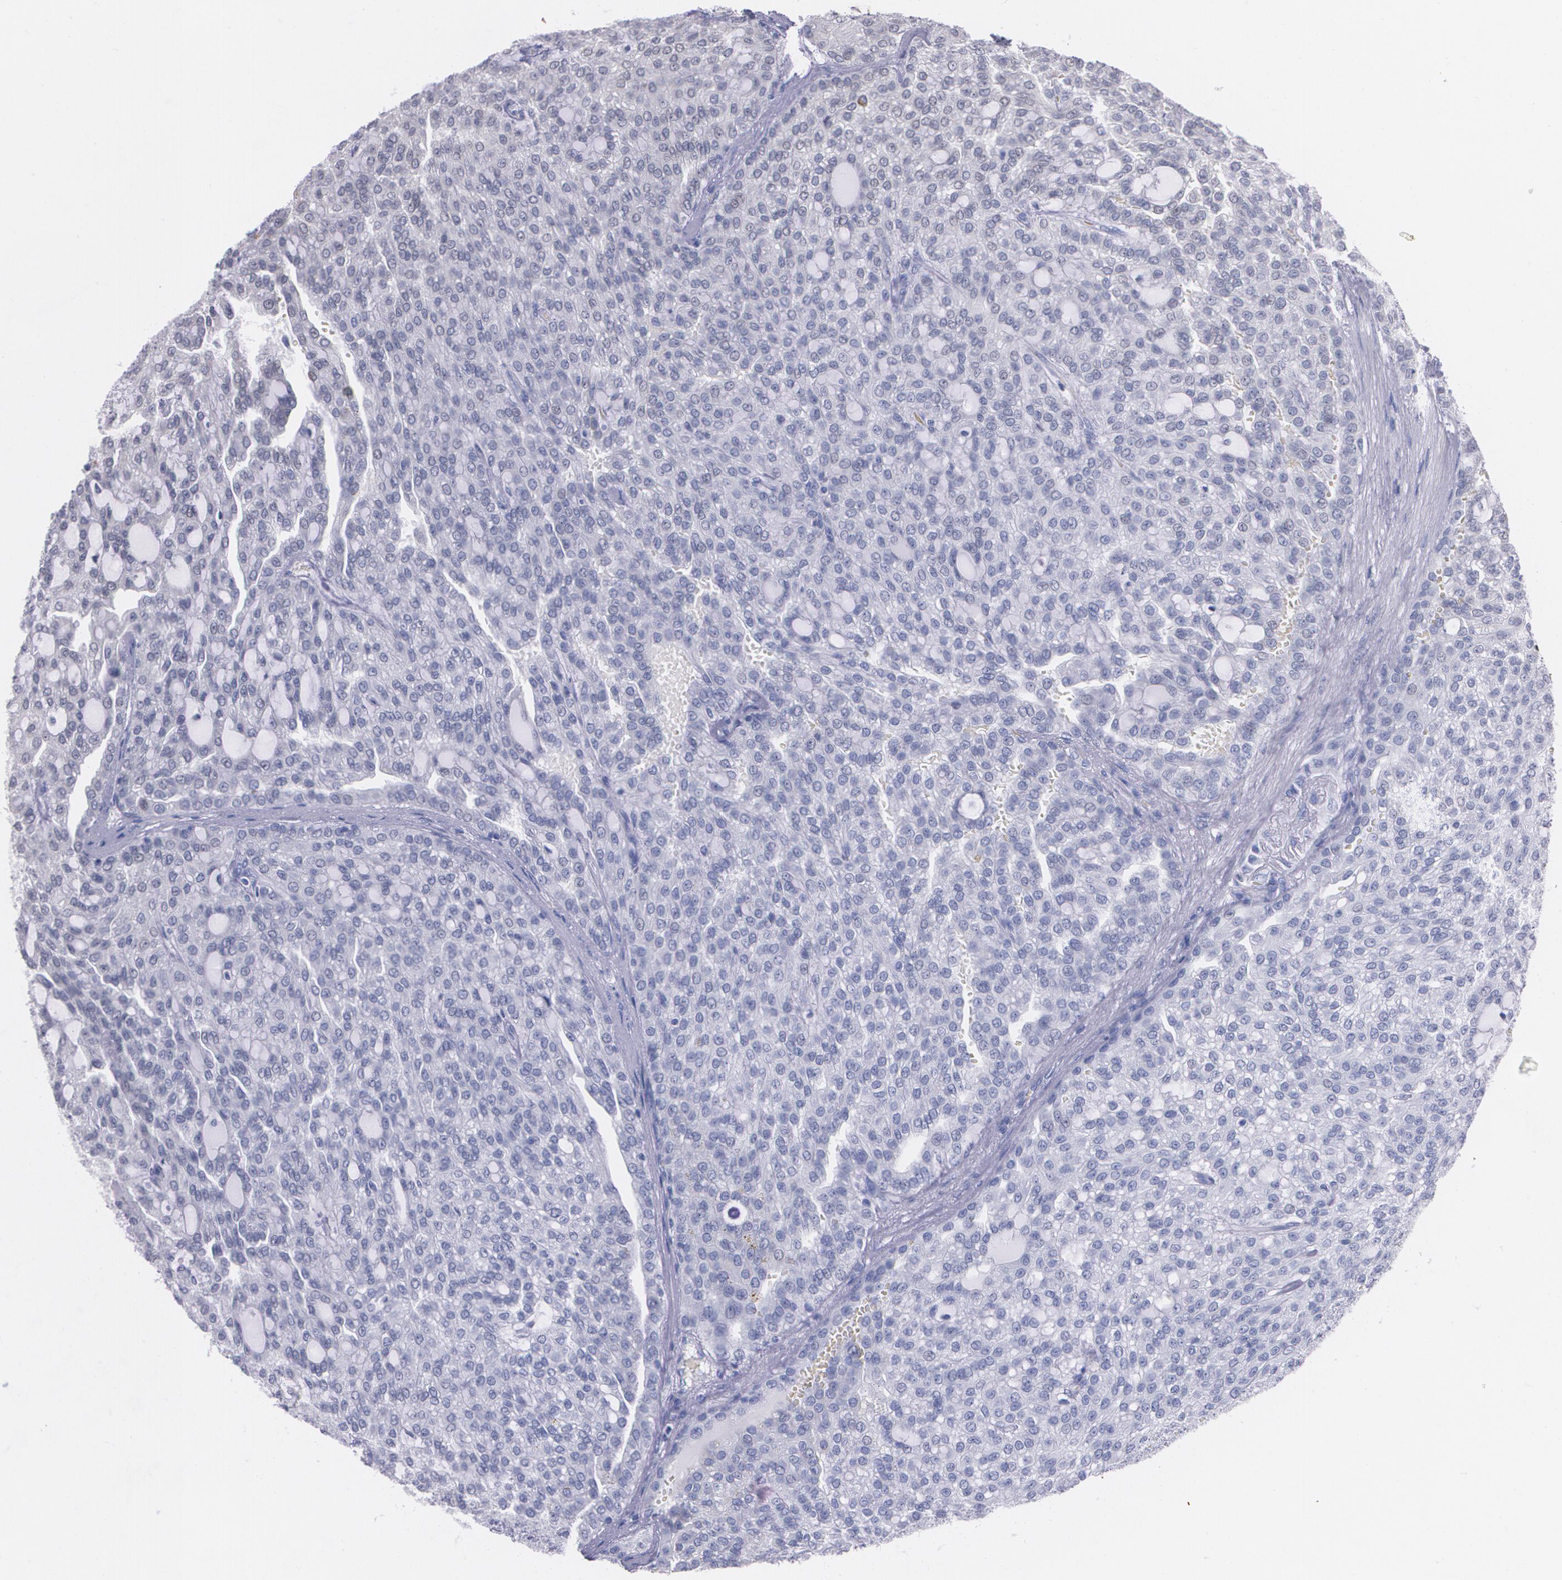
{"staining": {"intensity": "negative", "quantity": "none", "location": "none"}, "tissue": "renal cancer", "cell_type": "Tumor cells", "image_type": "cancer", "snomed": [{"axis": "morphology", "description": "Adenocarcinoma, NOS"}, {"axis": "topography", "description": "Kidney"}], "caption": "Immunohistochemical staining of renal adenocarcinoma displays no significant positivity in tumor cells. (DAB (3,3'-diaminobenzidine) IHC, high magnification).", "gene": "ATF3", "patient": {"sex": "male", "age": 63}}